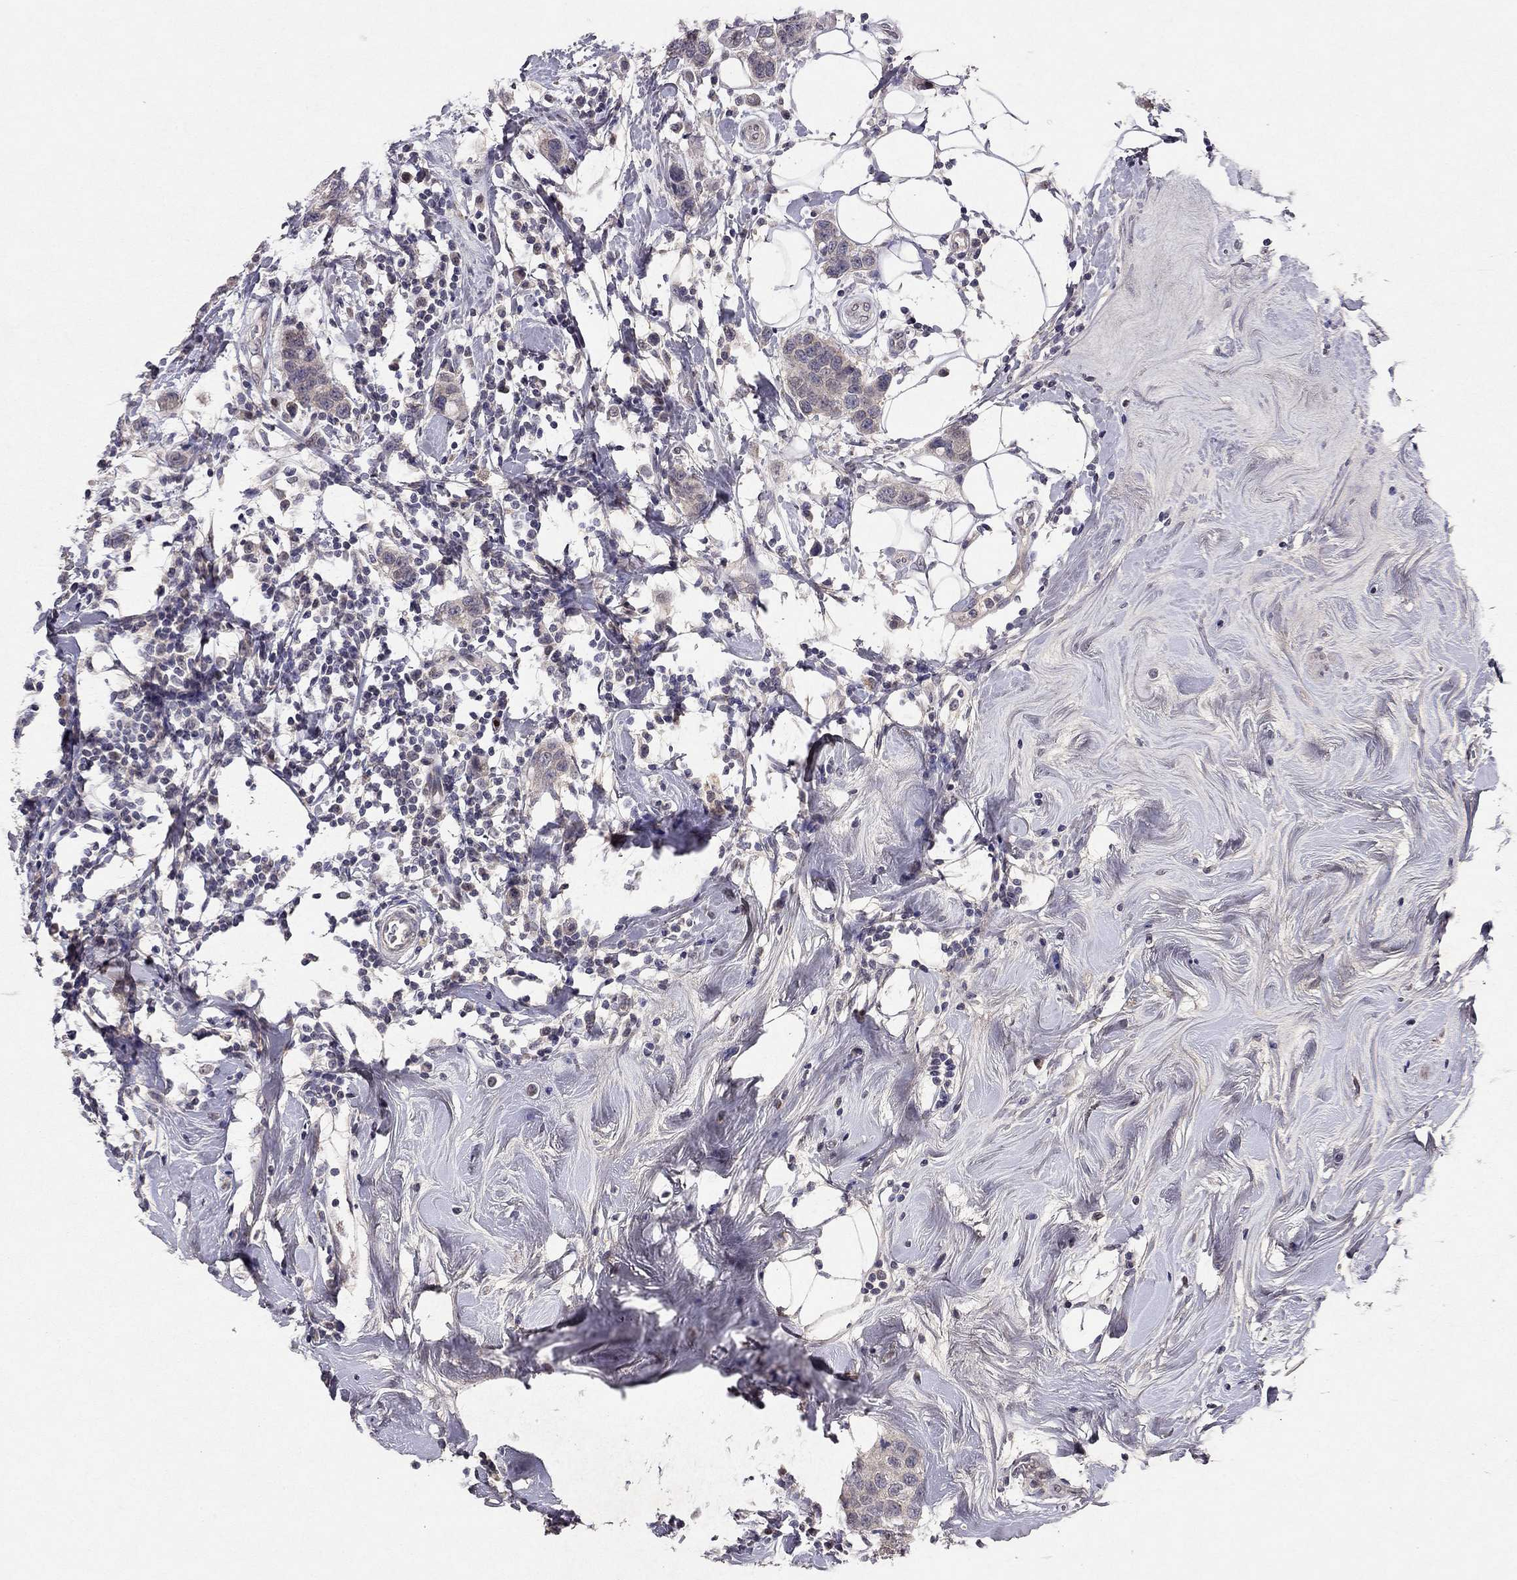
{"staining": {"intensity": "negative", "quantity": "none", "location": "none"}, "tissue": "breast cancer", "cell_type": "Tumor cells", "image_type": "cancer", "snomed": [{"axis": "morphology", "description": "Duct carcinoma"}, {"axis": "topography", "description": "Breast"}], "caption": "This photomicrograph is of invasive ductal carcinoma (breast) stained with IHC to label a protein in brown with the nuclei are counter-stained blue. There is no staining in tumor cells. (Stains: DAB IHC with hematoxylin counter stain, Microscopy: brightfield microscopy at high magnification).", "gene": "ESR2", "patient": {"sex": "female", "age": 27}}